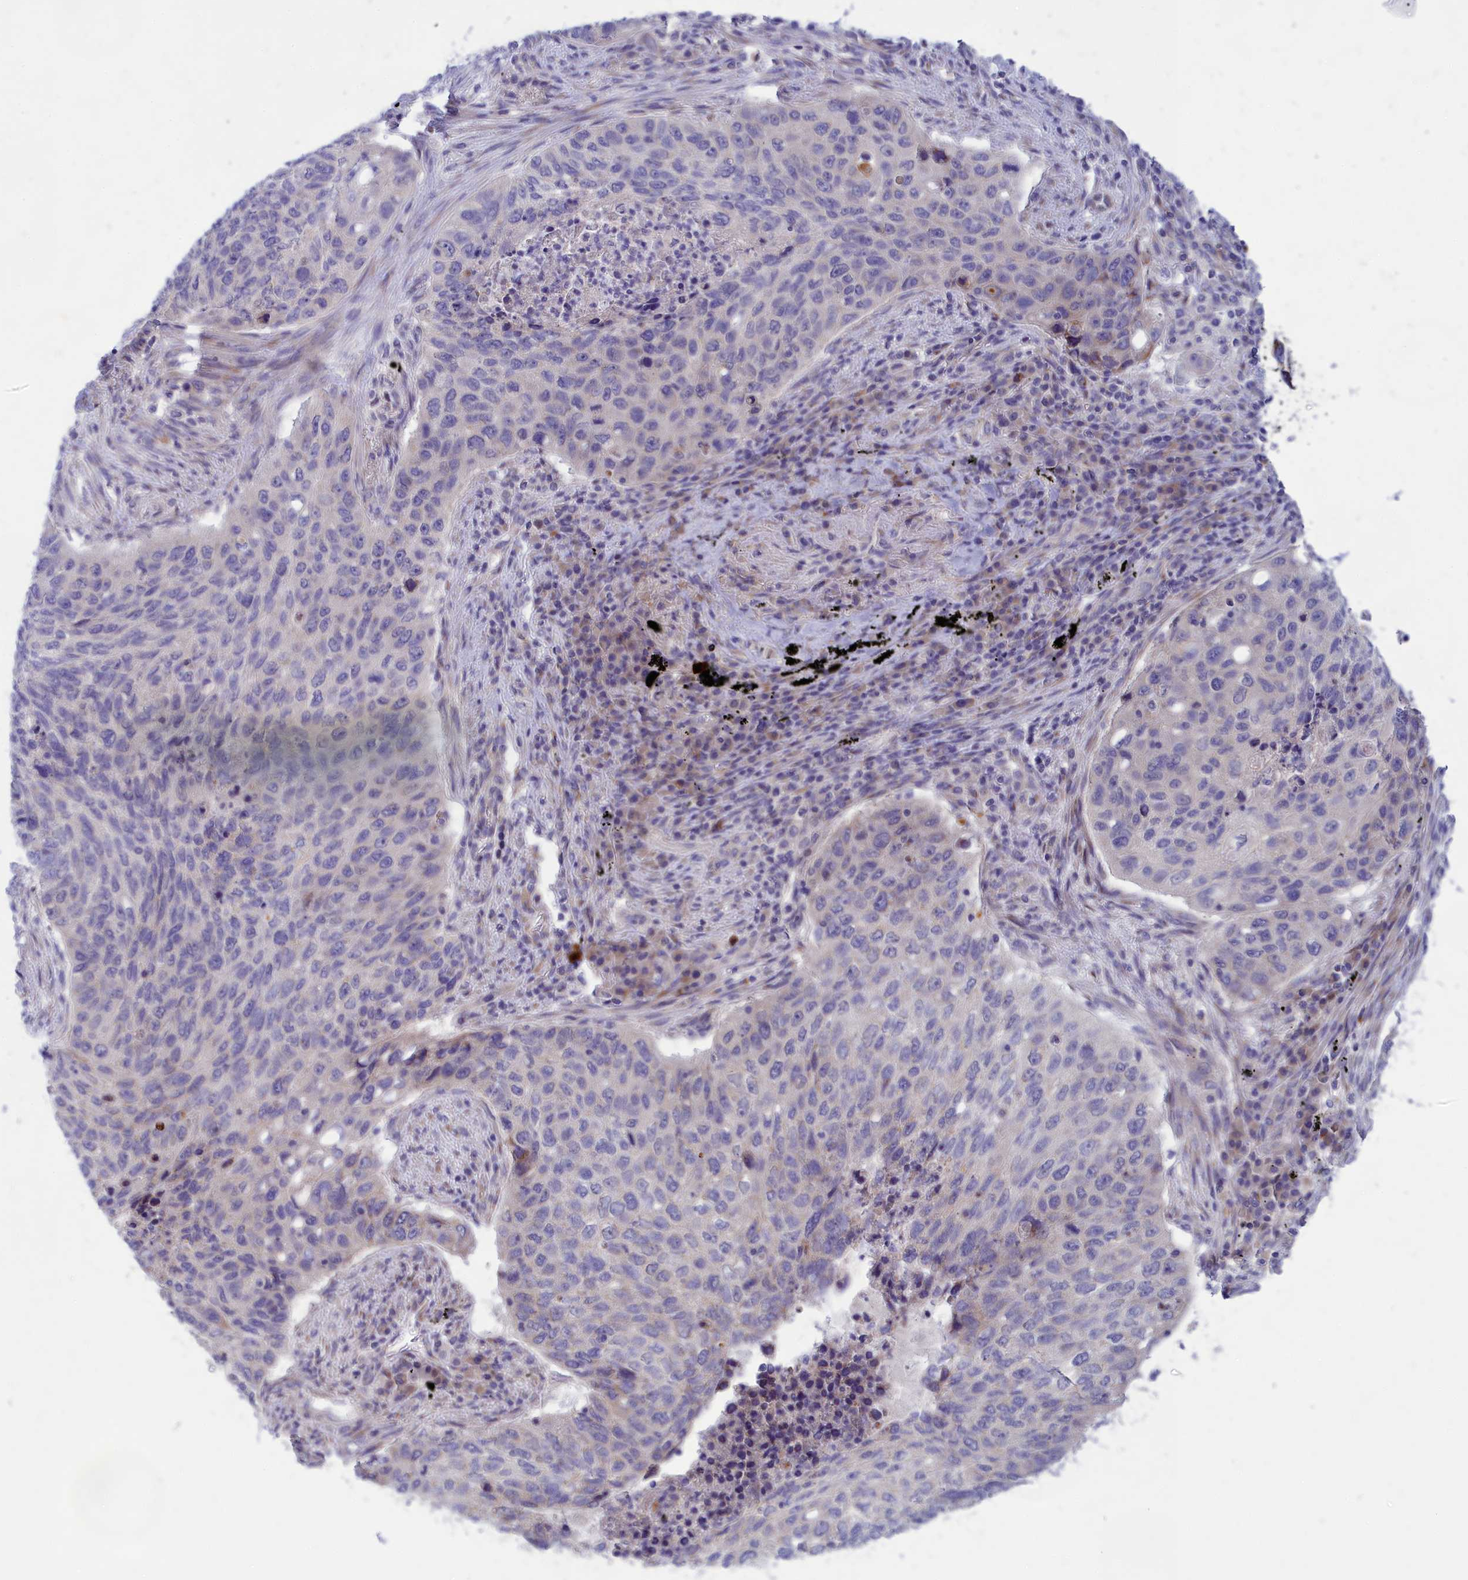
{"staining": {"intensity": "negative", "quantity": "none", "location": "none"}, "tissue": "lung cancer", "cell_type": "Tumor cells", "image_type": "cancer", "snomed": [{"axis": "morphology", "description": "Squamous cell carcinoma, NOS"}, {"axis": "topography", "description": "Lung"}], "caption": "Lung cancer stained for a protein using IHC reveals no positivity tumor cells.", "gene": "TMEM30B", "patient": {"sex": "female", "age": 63}}